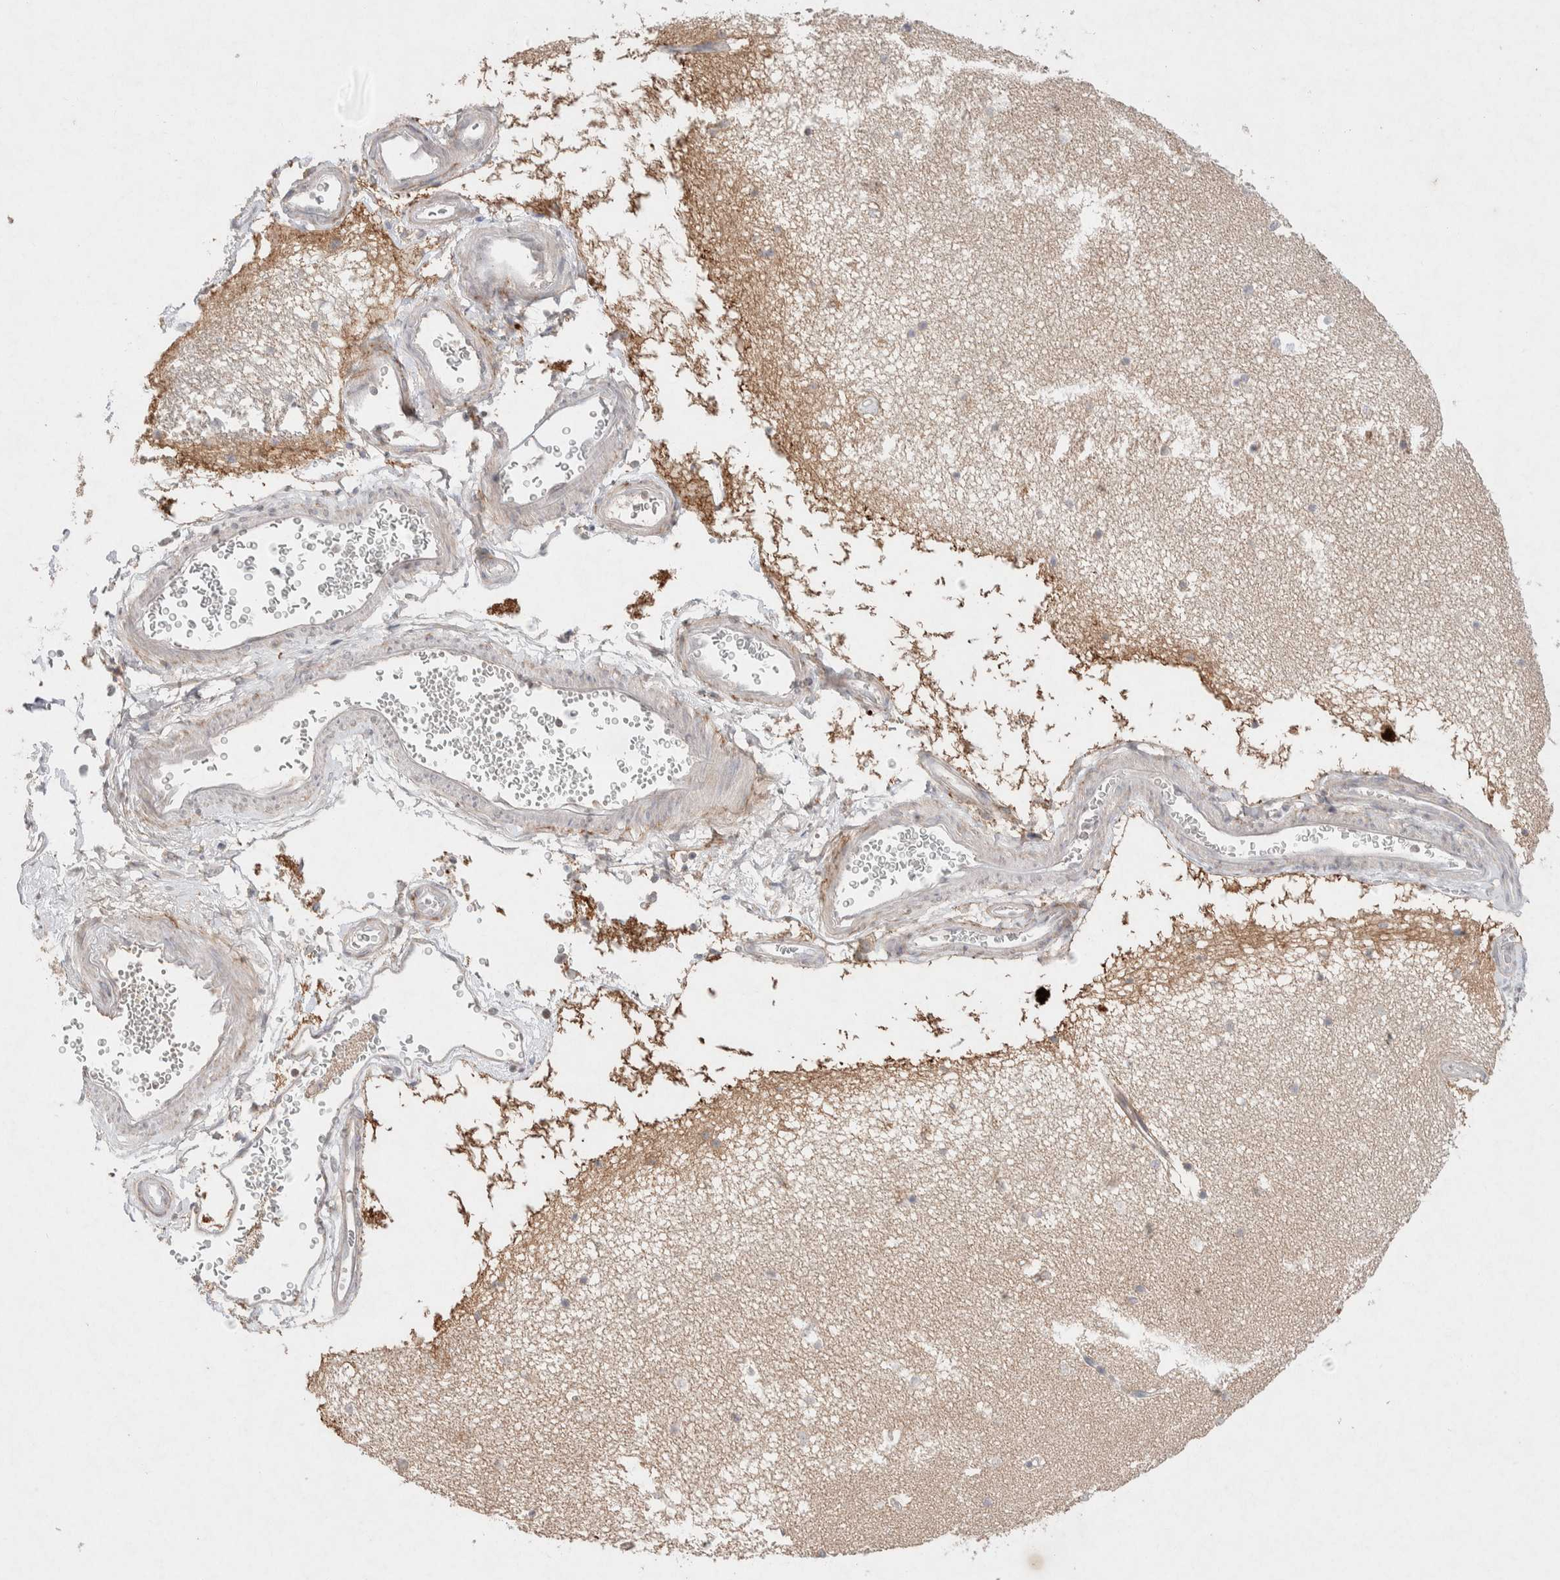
{"staining": {"intensity": "negative", "quantity": "none", "location": "none"}, "tissue": "hippocampus", "cell_type": "Glial cells", "image_type": "normal", "snomed": [{"axis": "morphology", "description": "Normal tissue, NOS"}, {"axis": "topography", "description": "Hippocampus"}], "caption": "Protein analysis of normal hippocampus displays no significant expression in glial cells.", "gene": "CMTM4", "patient": {"sex": "male", "age": 45}}